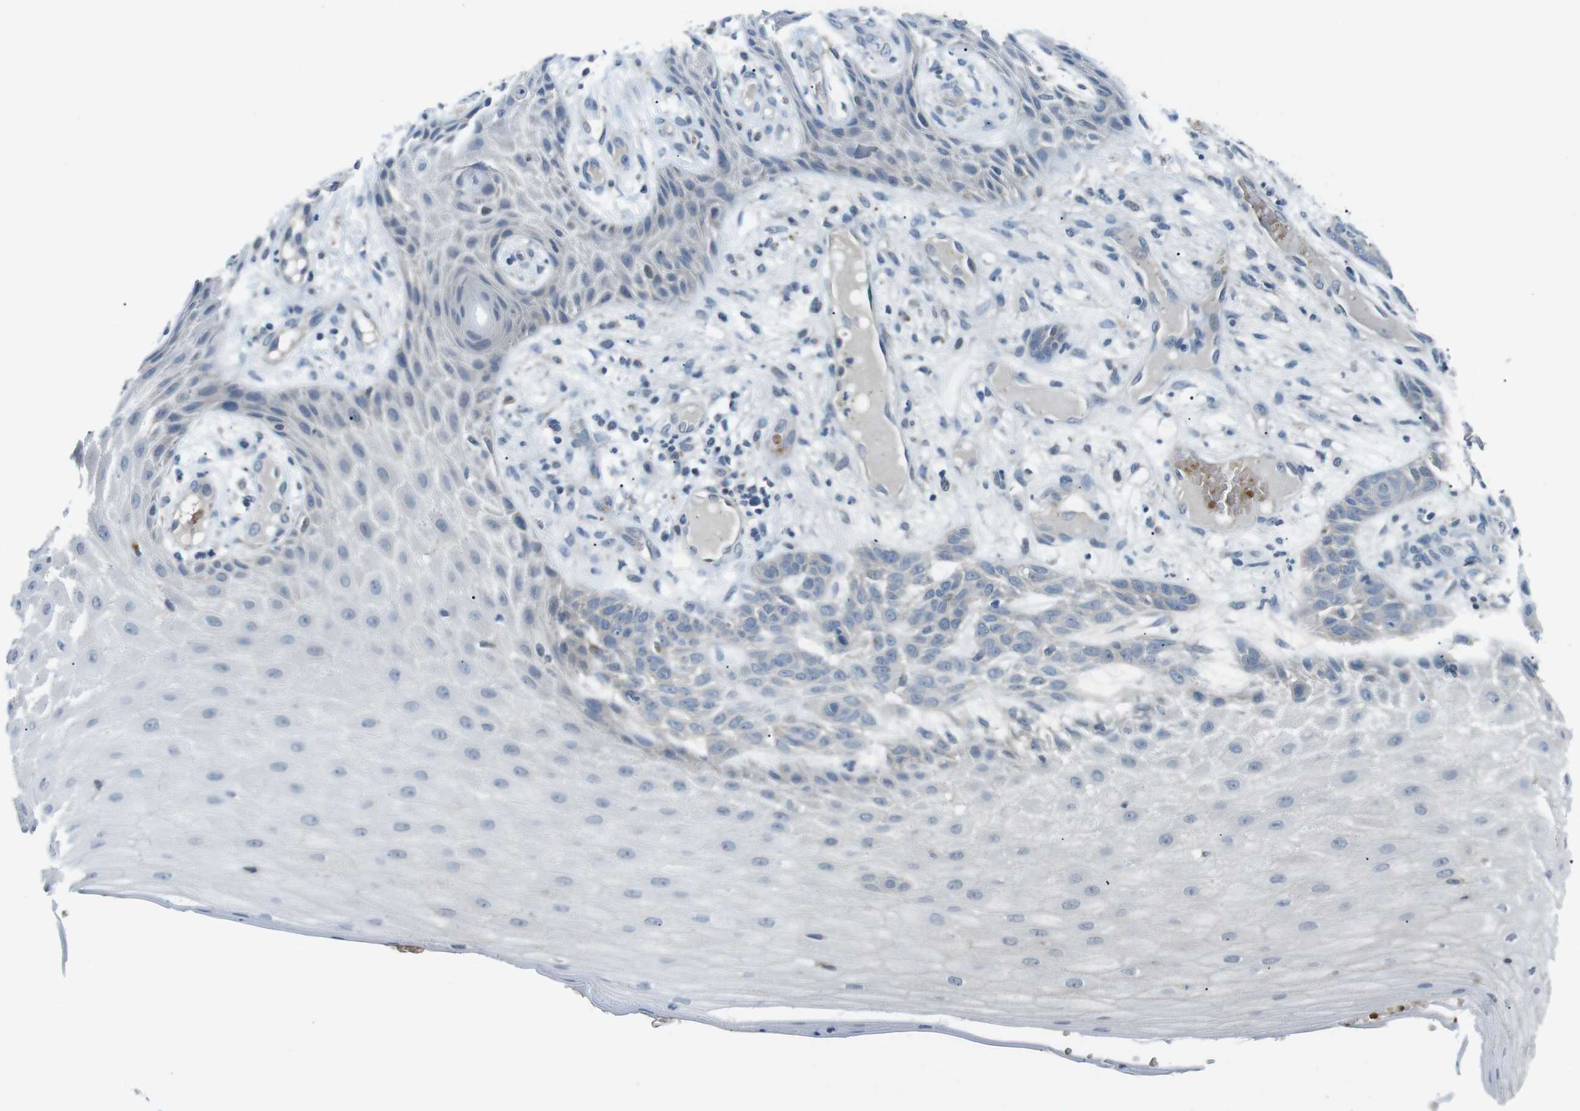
{"staining": {"intensity": "negative", "quantity": "none", "location": "none"}, "tissue": "skin cancer", "cell_type": "Tumor cells", "image_type": "cancer", "snomed": [{"axis": "morphology", "description": "Basal cell carcinoma"}, {"axis": "topography", "description": "Skin"}], "caption": "Human skin cancer (basal cell carcinoma) stained for a protein using IHC exhibits no positivity in tumor cells.", "gene": "WSCD1", "patient": {"sex": "female", "age": 59}}